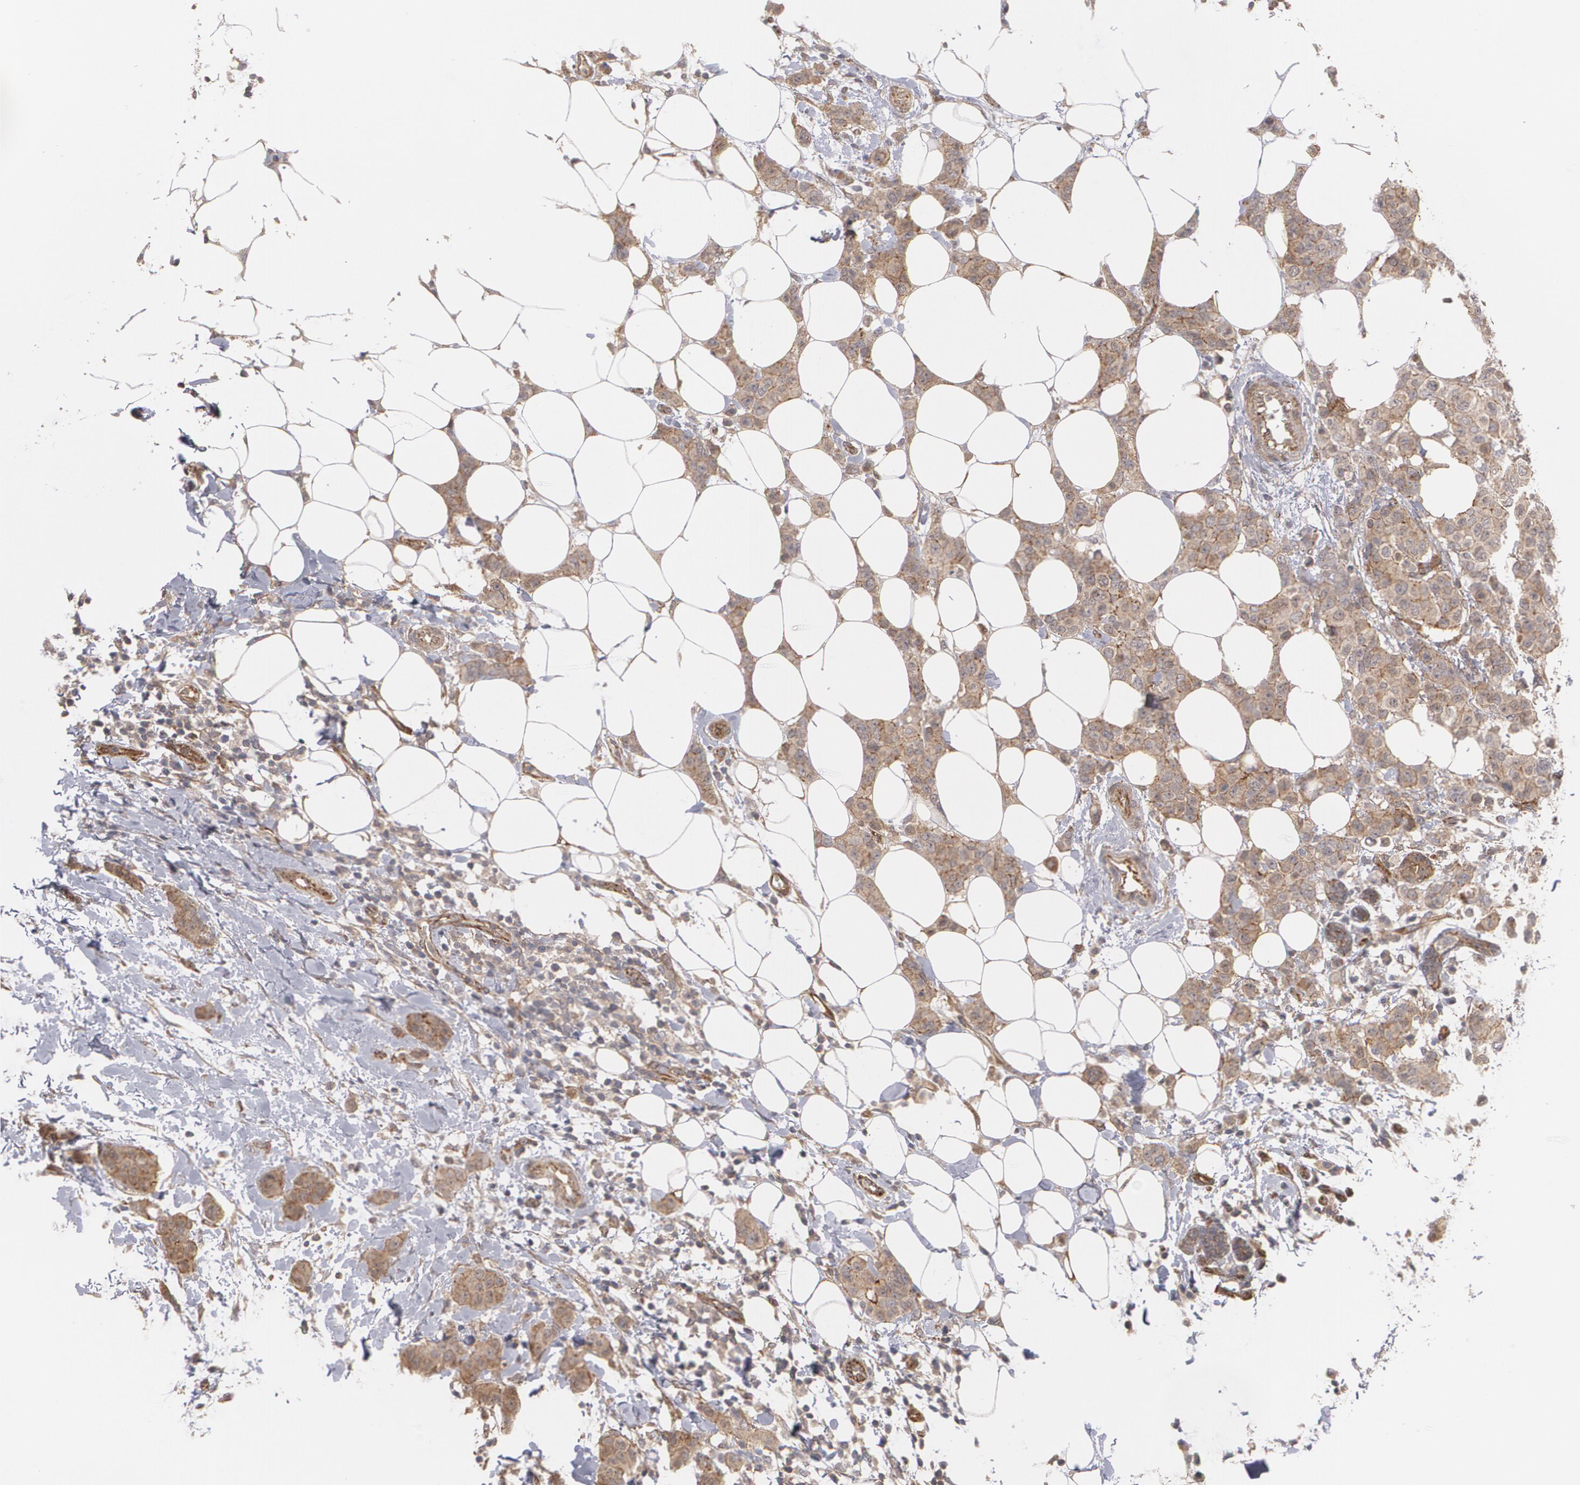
{"staining": {"intensity": "weak", "quantity": ">75%", "location": "cytoplasmic/membranous"}, "tissue": "breast cancer", "cell_type": "Tumor cells", "image_type": "cancer", "snomed": [{"axis": "morphology", "description": "Duct carcinoma"}, {"axis": "topography", "description": "Breast"}], "caption": "About >75% of tumor cells in human breast invasive ductal carcinoma display weak cytoplasmic/membranous protein expression as visualized by brown immunohistochemical staining.", "gene": "TJP1", "patient": {"sex": "female", "age": 40}}